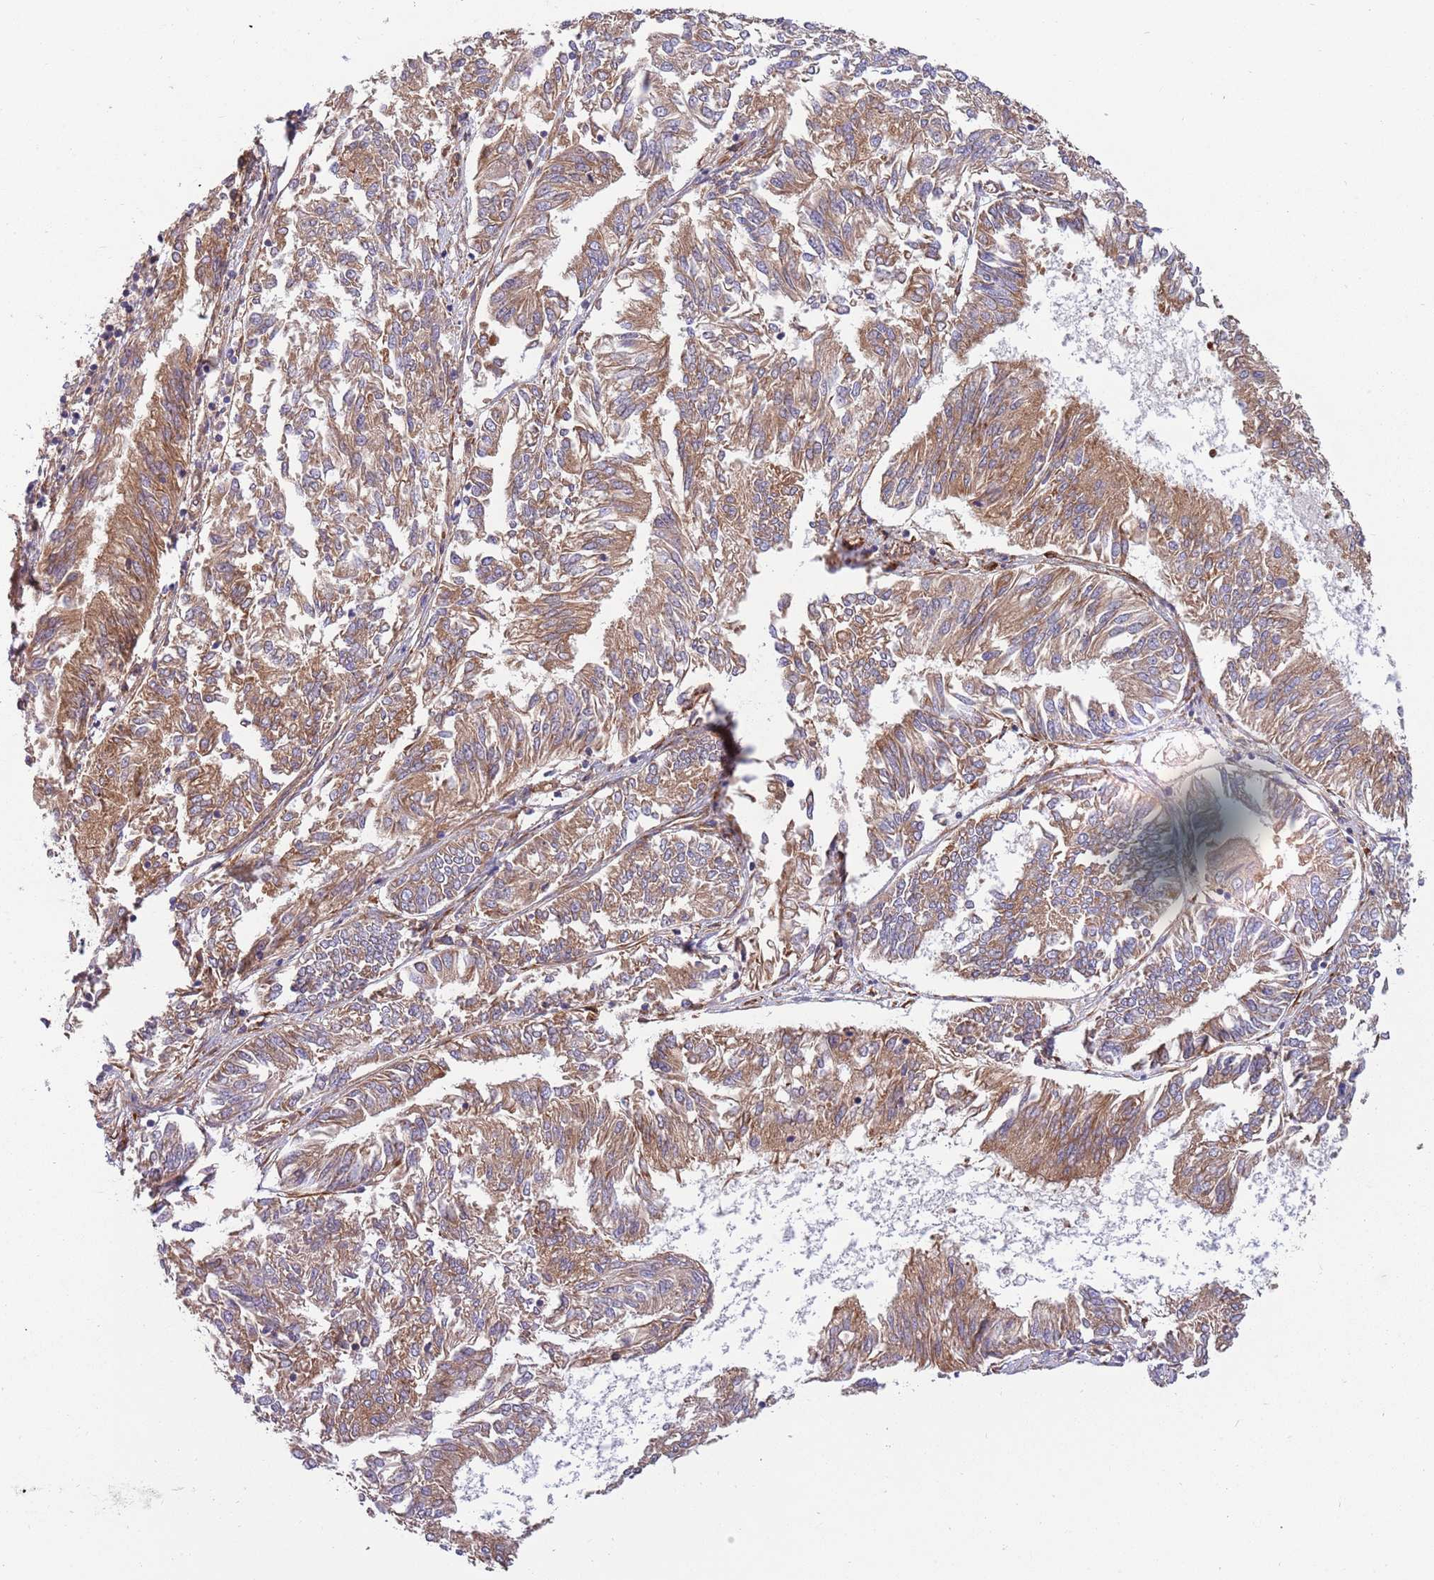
{"staining": {"intensity": "moderate", "quantity": ">75%", "location": "cytoplasmic/membranous"}, "tissue": "endometrial cancer", "cell_type": "Tumor cells", "image_type": "cancer", "snomed": [{"axis": "morphology", "description": "Adenocarcinoma, NOS"}, {"axis": "topography", "description": "Endometrium"}], "caption": "Immunohistochemistry image of human endometrial cancer (adenocarcinoma) stained for a protein (brown), which reveals medium levels of moderate cytoplasmic/membranous expression in about >75% of tumor cells.", "gene": "ARMCX6", "patient": {"sex": "female", "age": 58}}